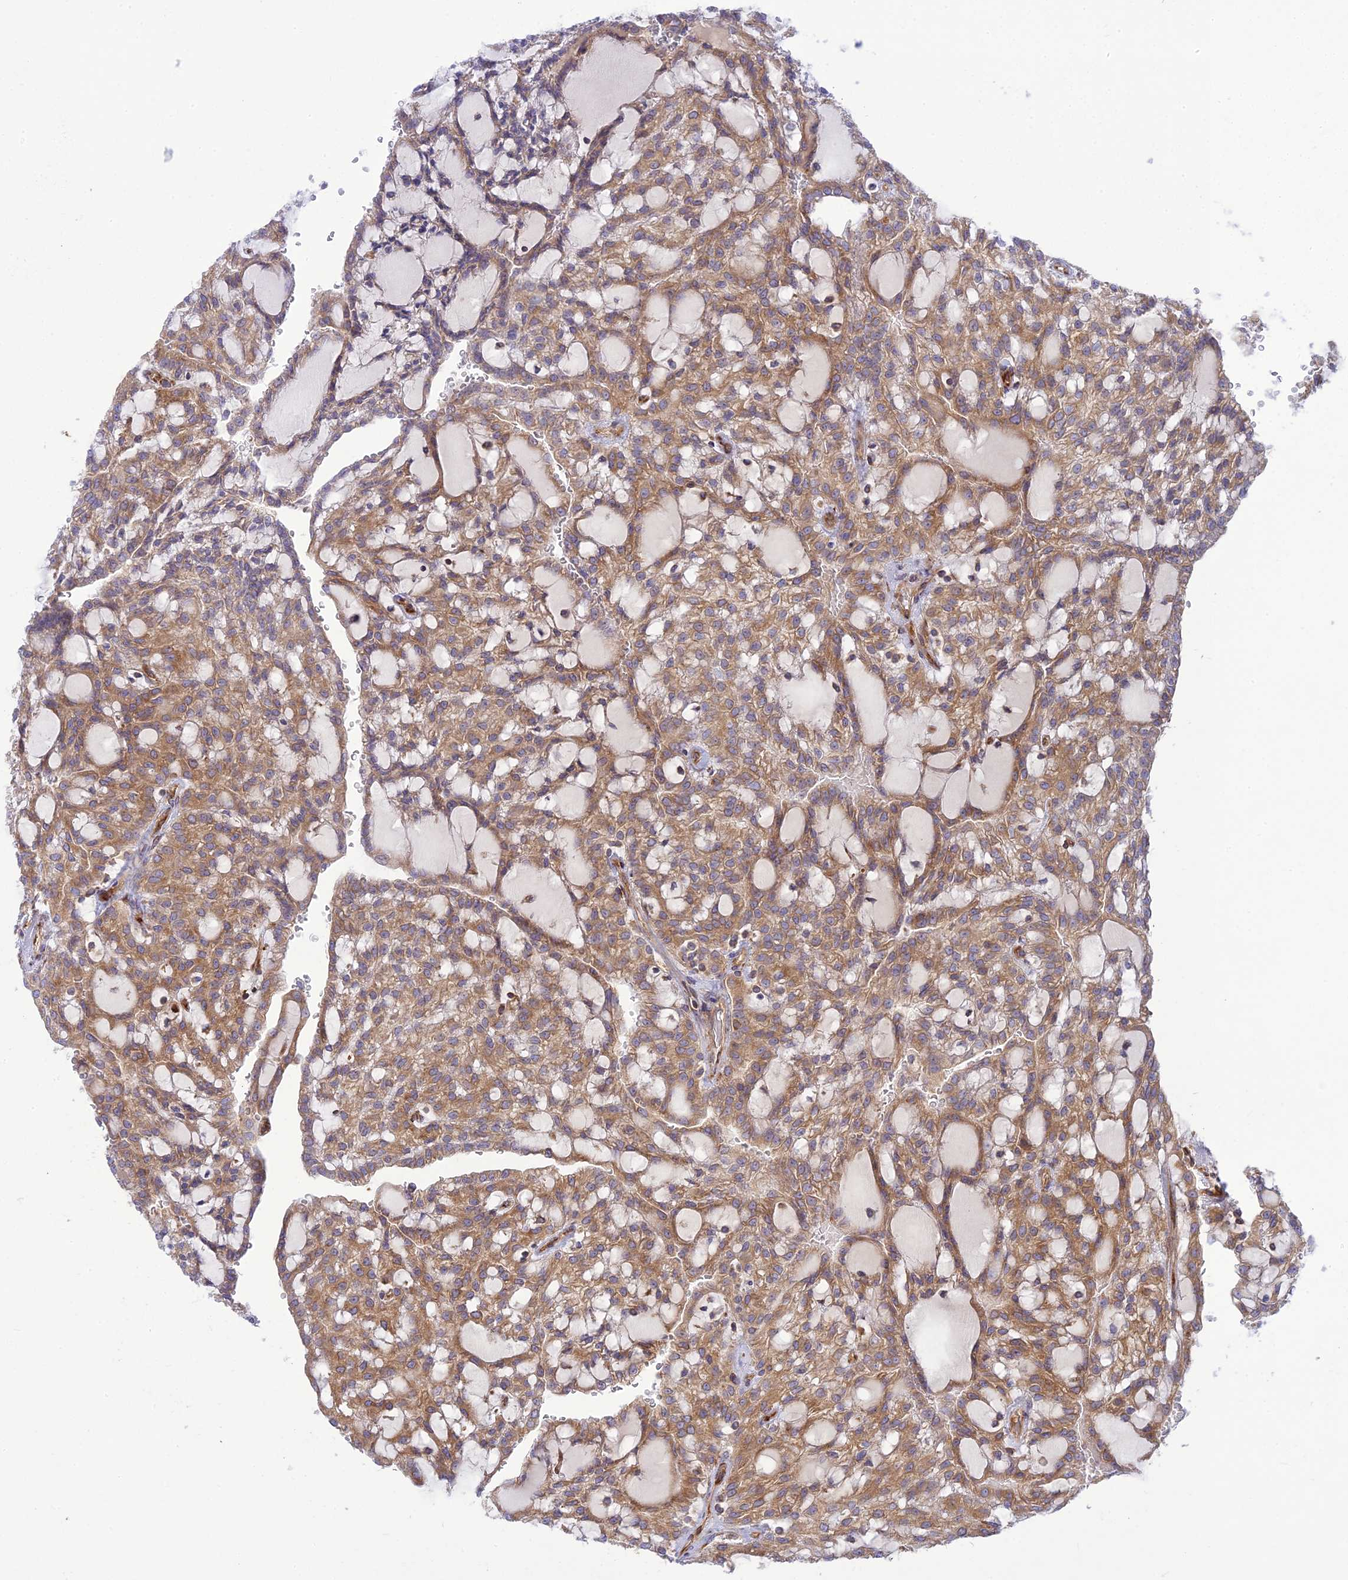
{"staining": {"intensity": "moderate", "quantity": ">75%", "location": "cytoplasmic/membranous"}, "tissue": "renal cancer", "cell_type": "Tumor cells", "image_type": "cancer", "snomed": [{"axis": "morphology", "description": "Adenocarcinoma, NOS"}, {"axis": "topography", "description": "Kidney"}], "caption": "This is an image of immunohistochemistry (IHC) staining of renal adenocarcinoma, which shows moderate positivity in the cytoplasmic/membranous of tumor cells.", "gene": "PIMREG", "patient": {"sex": "male", "age": 63}}